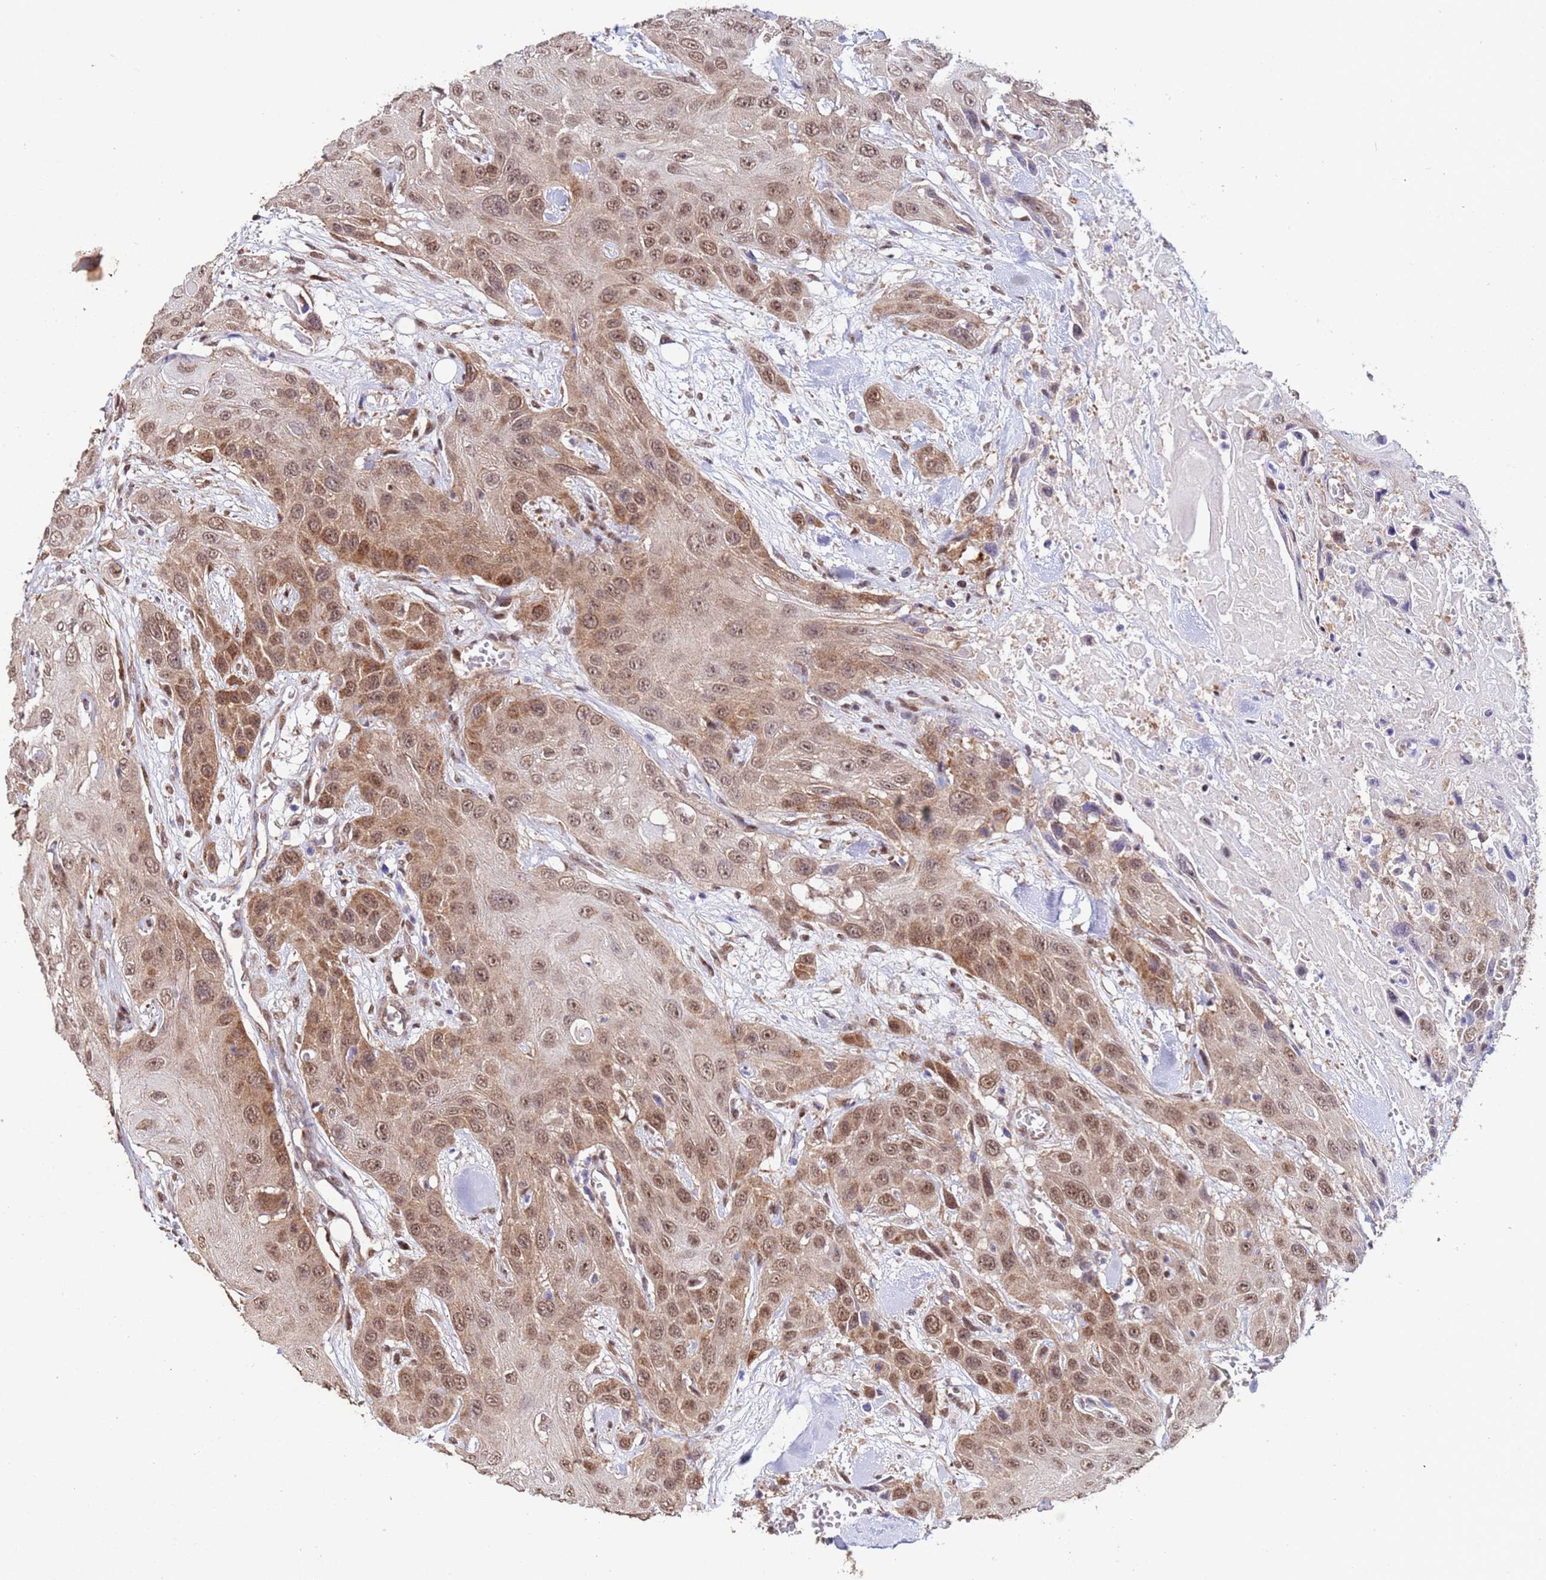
{"staining": {"intensity": "moderate", "quantity": ">75%", "location": "cytoplasmic/membranous,nuclear"}, "tissue": "head and neck cancer", "cell_type": "Tumor cells", "image_type": "cancer", "snomed": [{"axis": "morphology", "description": "Squamous cell carcinoma, NOS"}, {"axis": "topography", "description": "Head-Neck"}], "caption": "A histopathology image of human squamous cell carcinoma (head and neck) stained for a protein reveals moderate cytoplasmic/membranous and nuclear brown staining in tumor cells.", "gene": "TRIP6", "patient": {"sex": "male", "age": 81}}